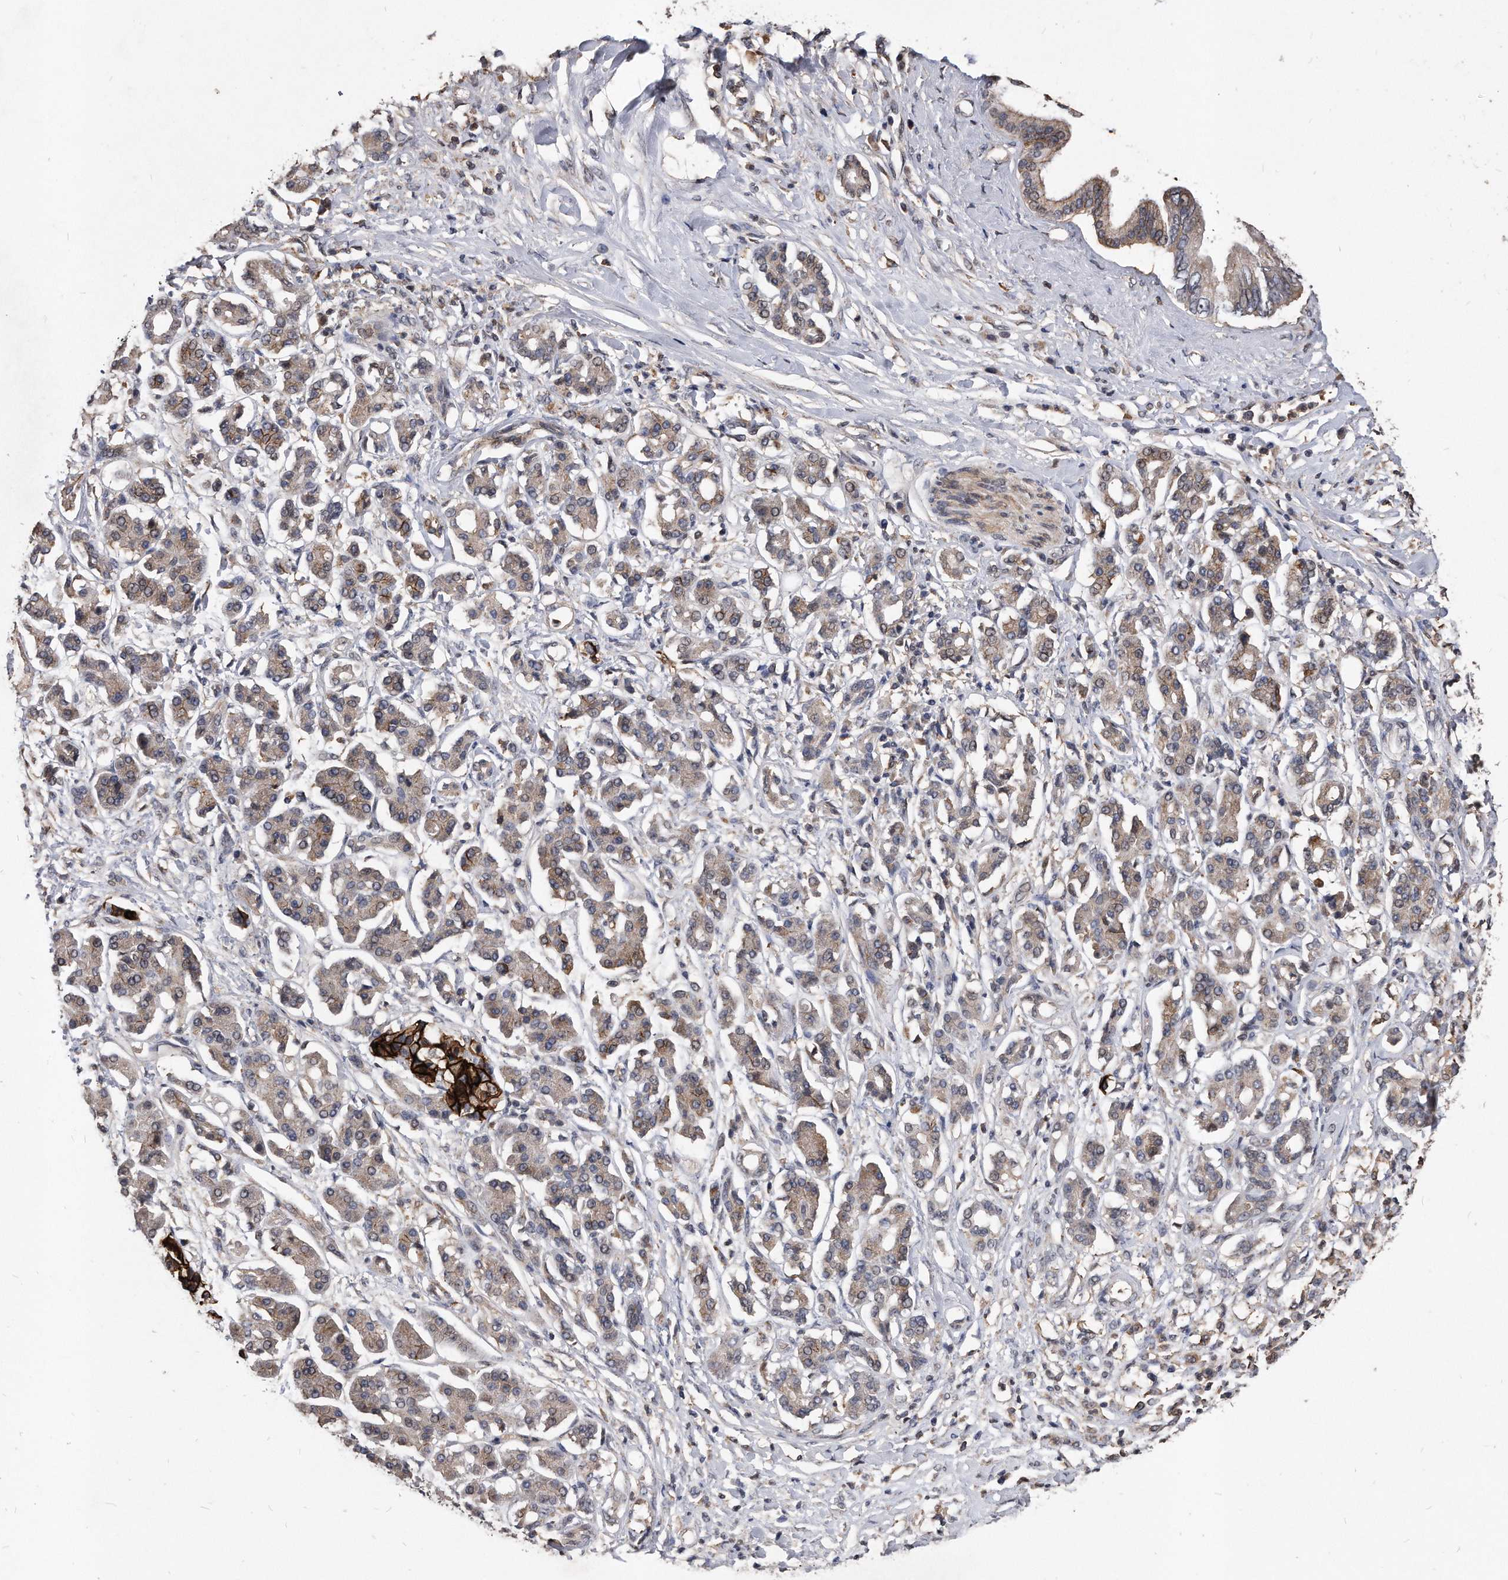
{"staining": {"intensity": "weak", "quantity": ">75%", "location": "cytoplasmic/membranous"}, "tissue": "pancreatic cancer", "cell_type": "Tumor cells", "image_type": "cancer", "snomed": [{"axis": "morphology", "description": "Adenocarcinoma, NOS"}, {"axis": "topography", "description": "Pancreas"}], "caption": "Protein analysis of pancreatic cancer tissue reveals weak cytoplasmic/membranous positivity in approximately >75% of tumor cells.", "gene": "IL20RA", "patient": {"sex": "female", "age": 56}}